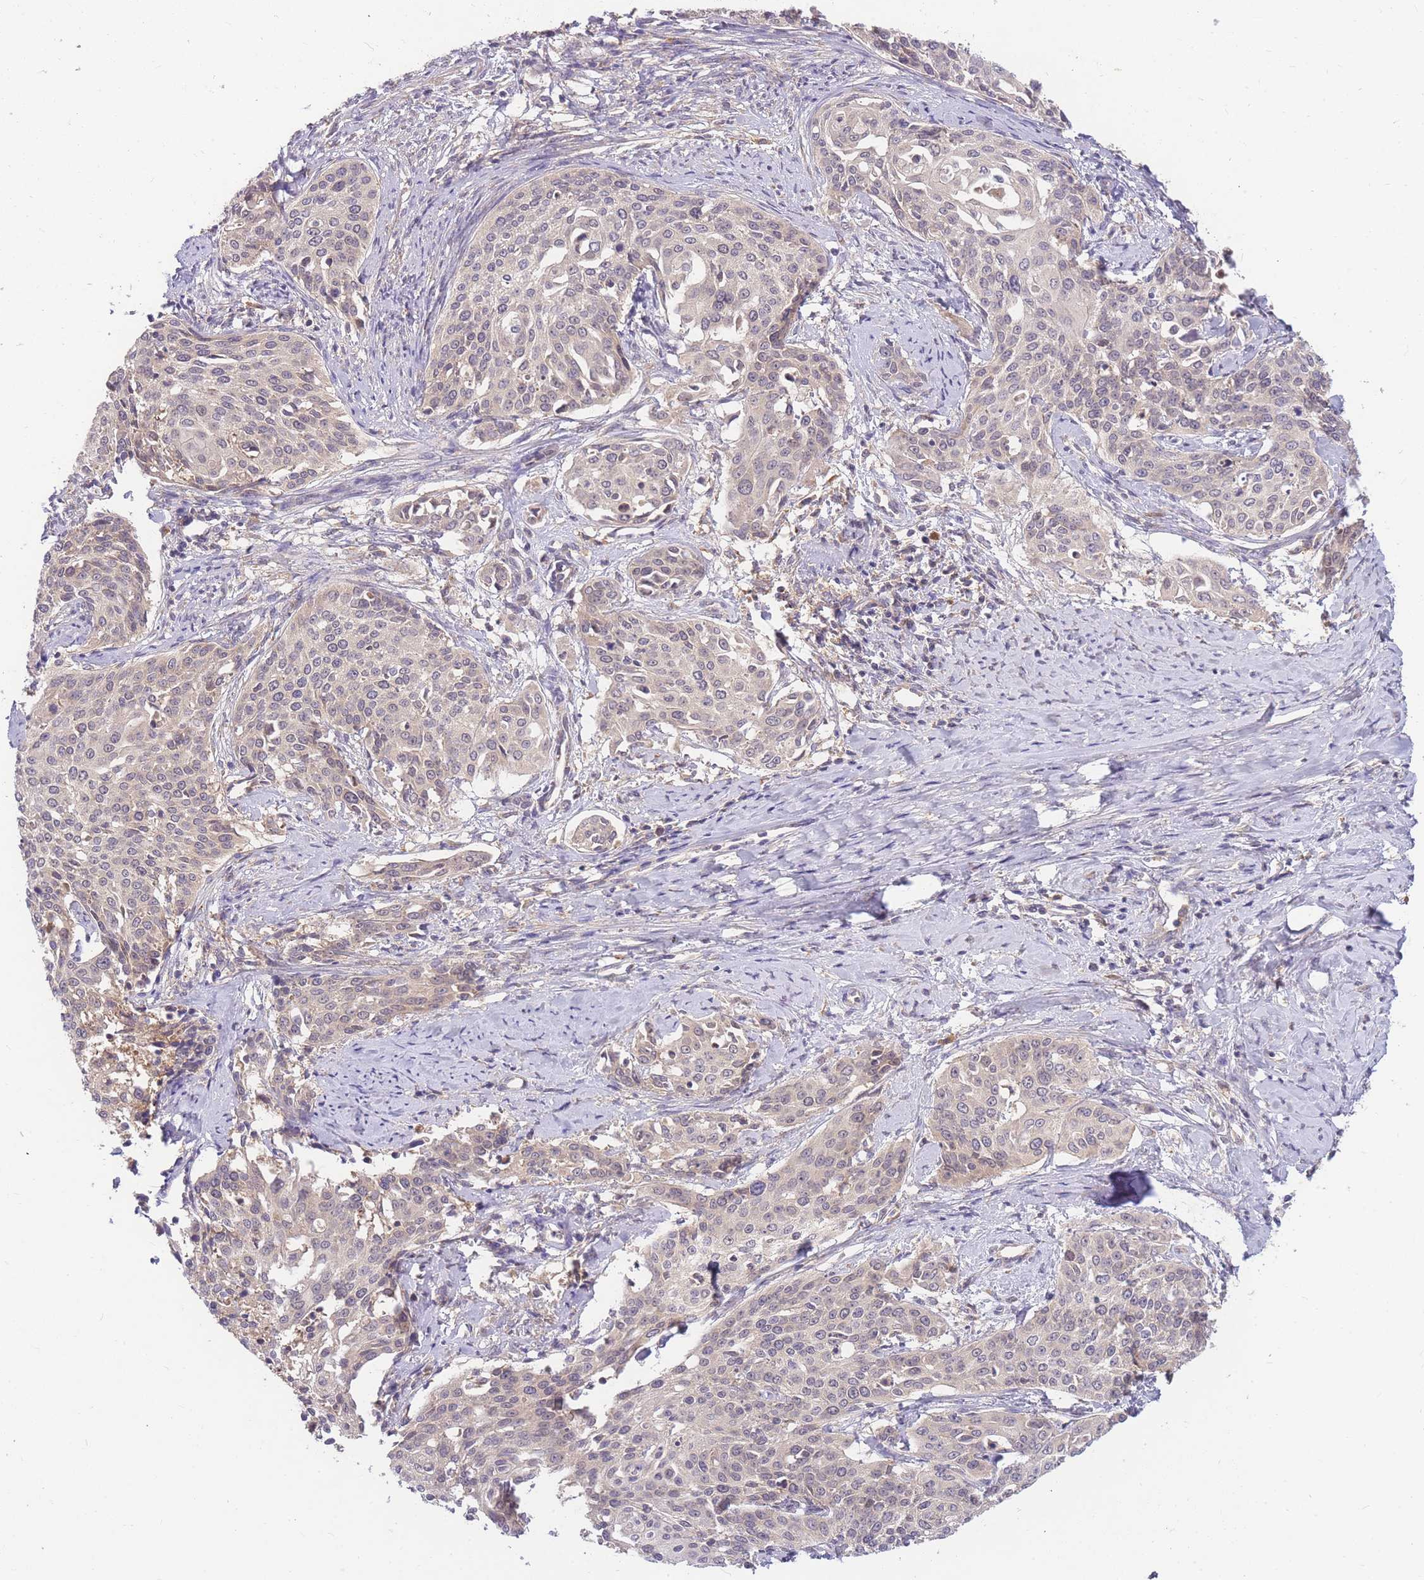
{"staining": {"intensity": "weak", "quantity": "<25%", "location": "cytoplasmic/membranous"}, "tissue": "cervical cancer", "cell_type": "Tumor cells", "image_type": "cancer", "snomed": [{"axis": "morphology", "description": "Squamous cell carcinoma, NOS"}, {"axis": "topography", "description": "Cervix"}], "caption": "This micrograph is of cervical squamous cell carcinoma stained with immunohistochemistry (IHC) to label a protein in brown with the nuclei are counter-stained blue. There is no expression in tumor cells.", "gene": "ZNF577", "patient": {"sex": "female", "age": 44}}